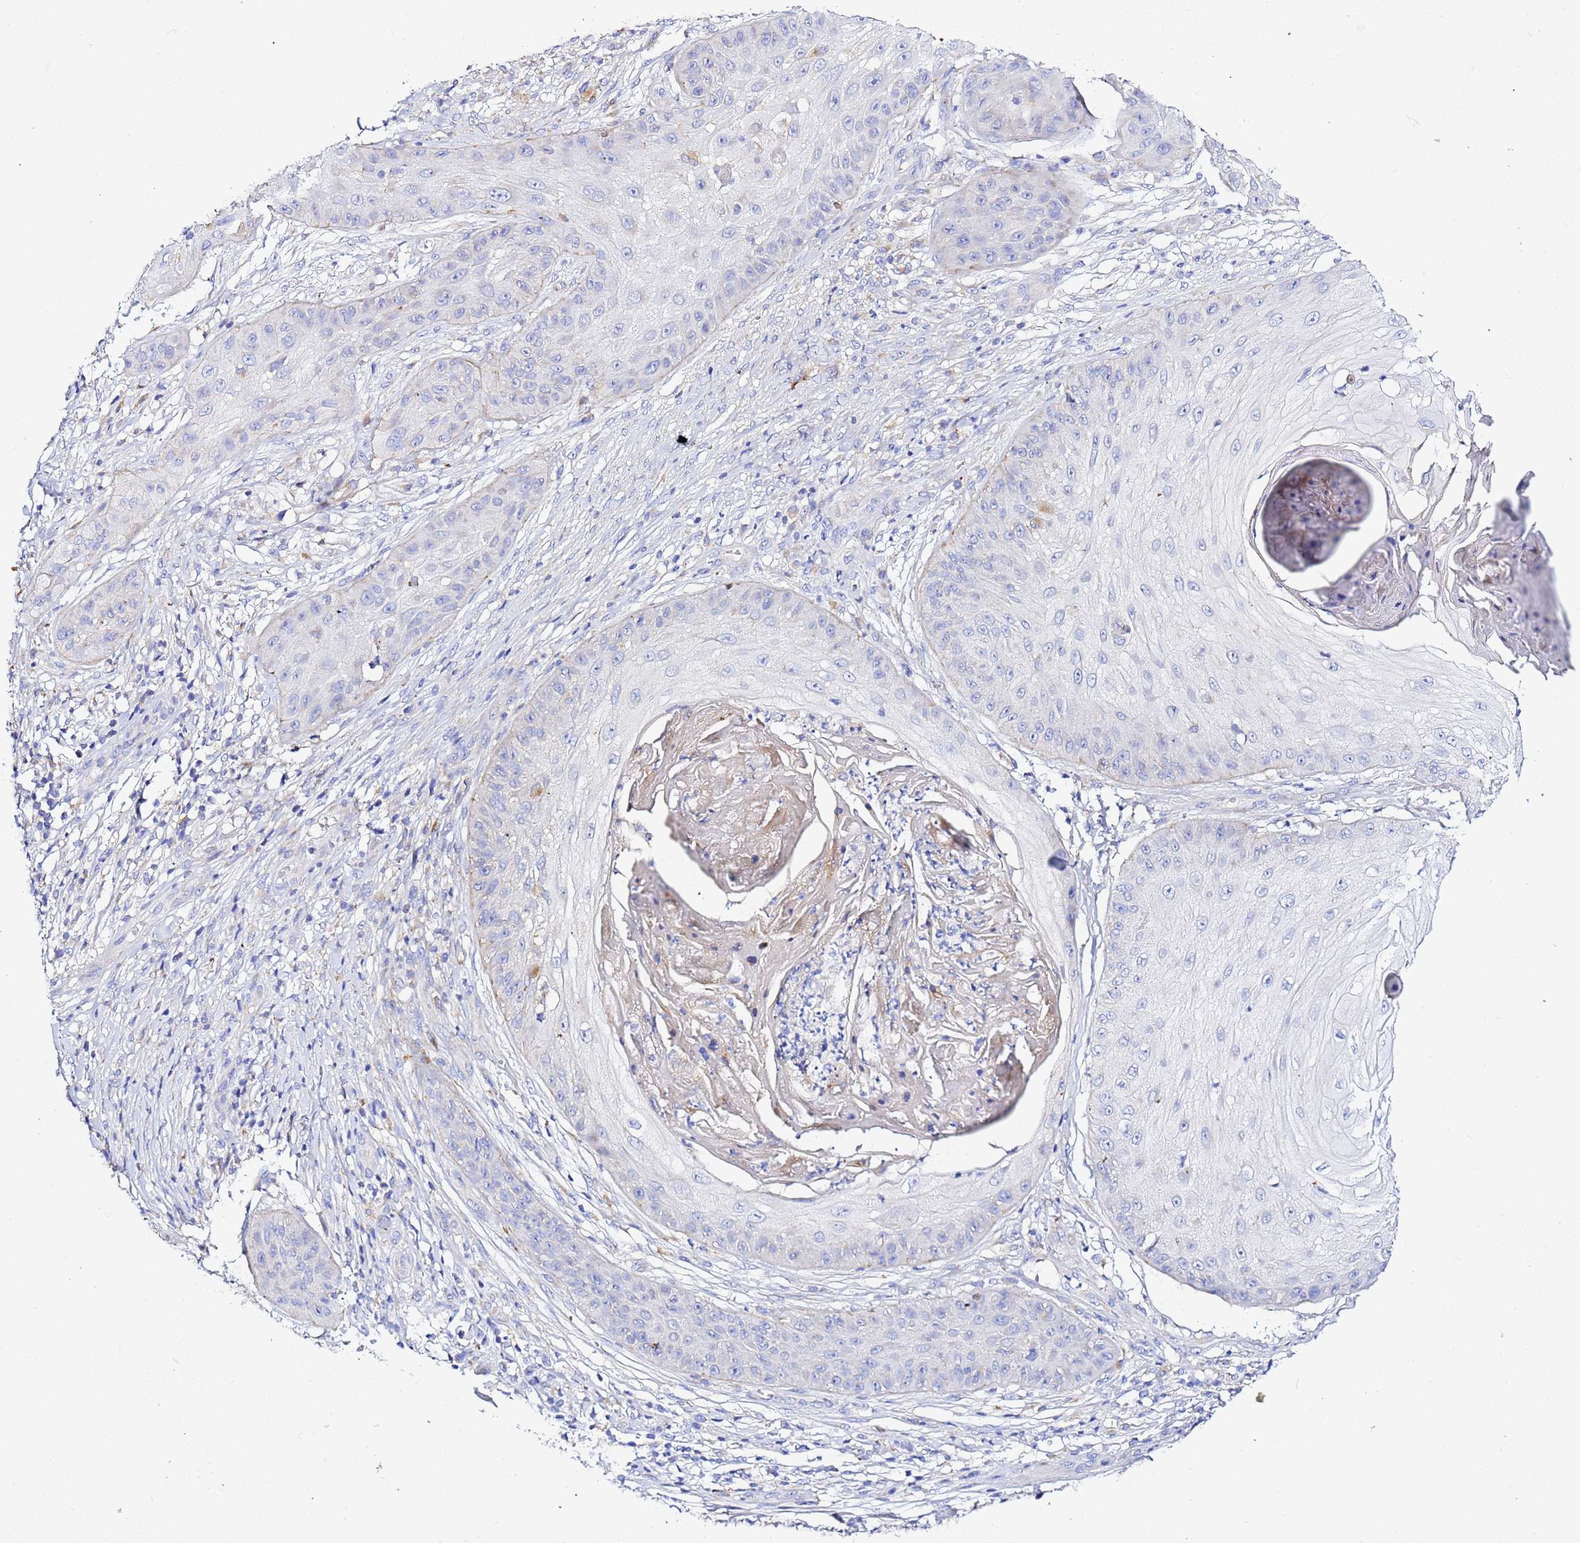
{"staining": {"intensity": "negative", "quantity": "none", "location": "none"}, "tissue": "skin cancer", "cell_type": "Tumor cells", "image_type": "cancer", "snomed": [{"axis": "morphology", "description": "Squamous cell carcinoma, NOS"}, {"axis": "topography", "description": "Skin"}], "caption": "DAB immunohistochemical staining of human skin cancer displays no significant expression in tumor cells. Nuclei are stained in blue.", "gene": "VTI1B", "patient": {"sex": "male", "age": 70}}